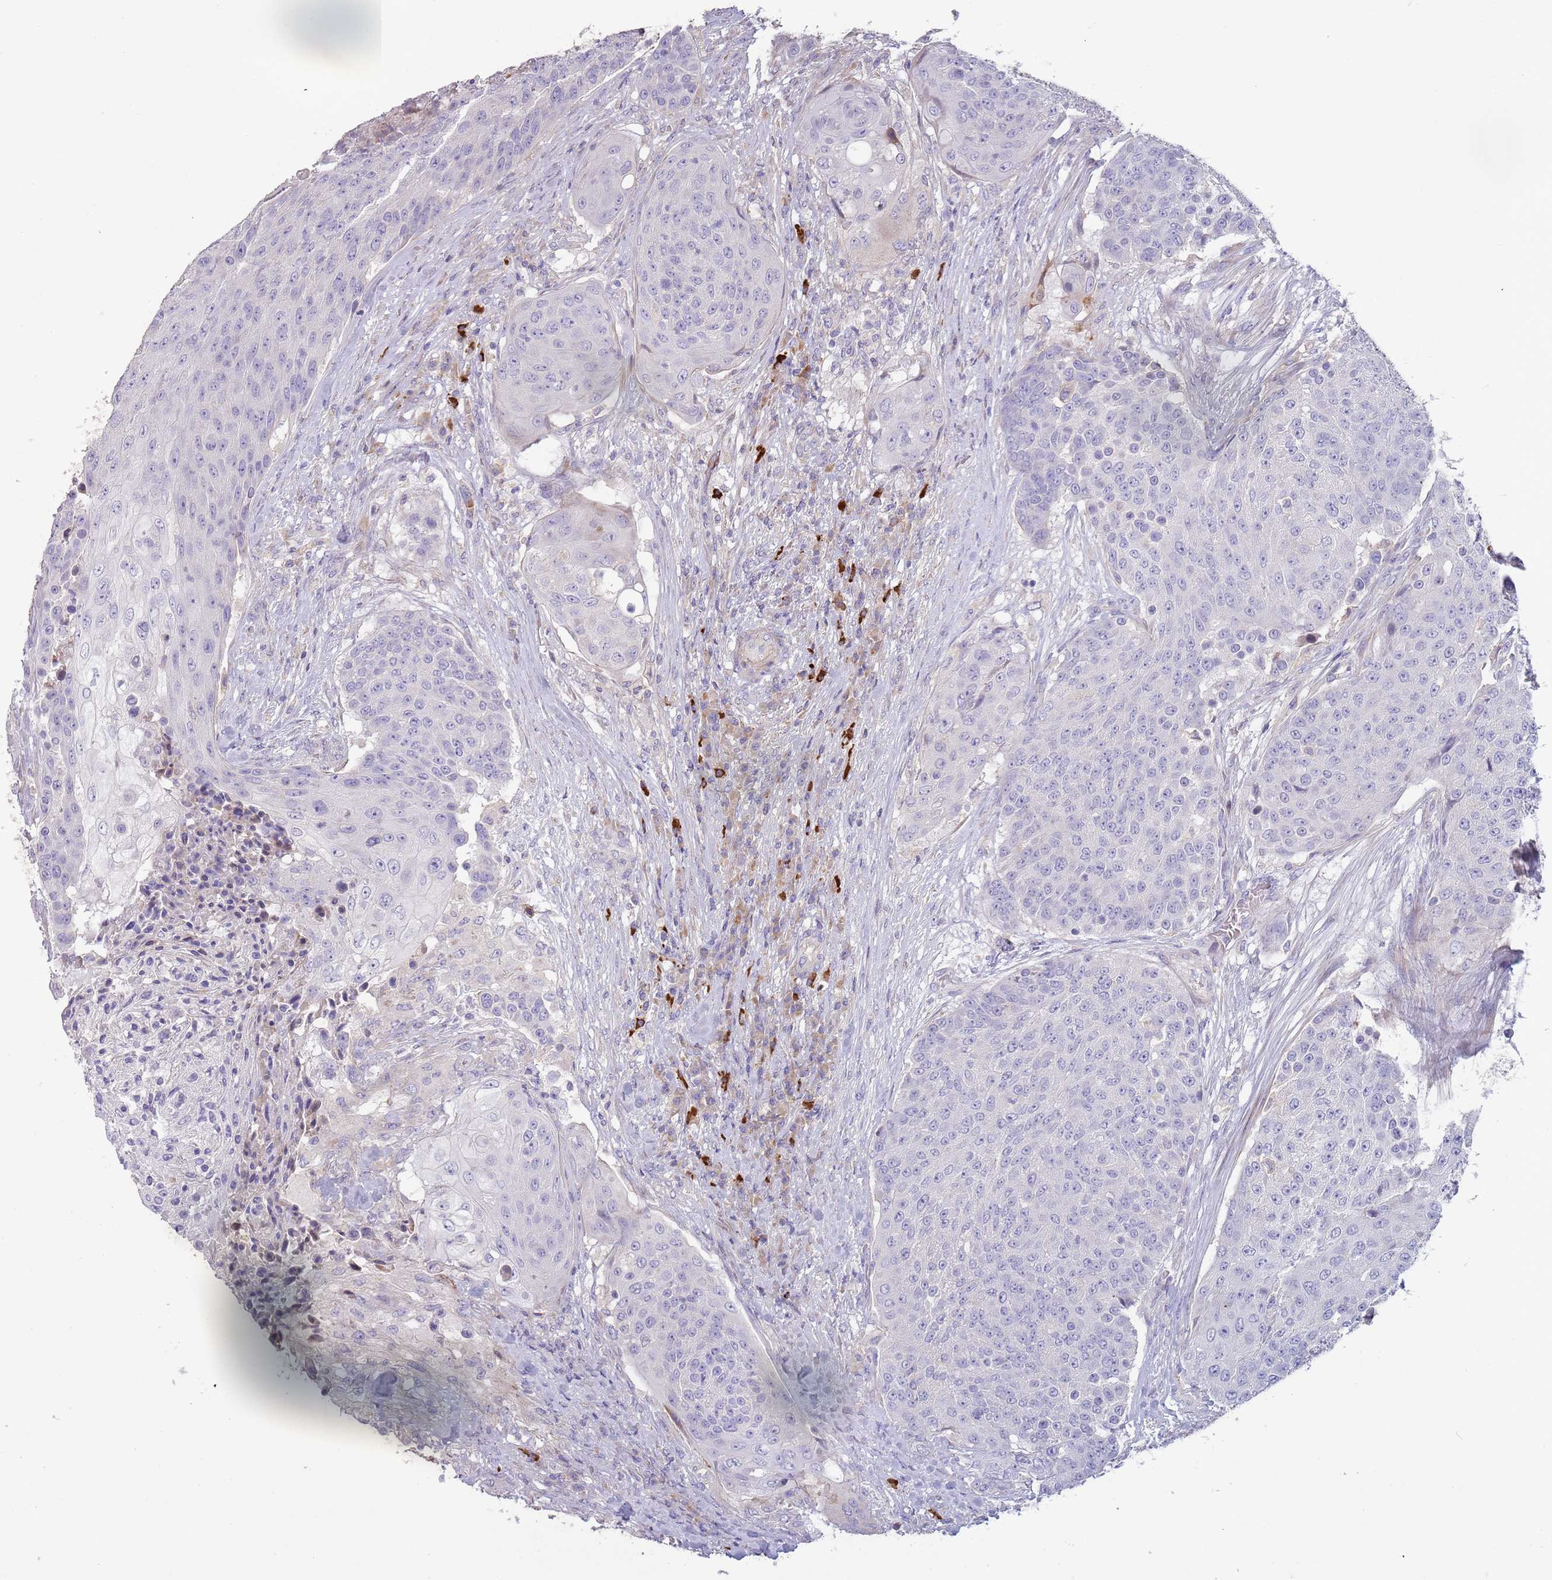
{"staining": {"intensity": "negative", "quantity": "none", "location": "none"}, "tissue": "urothelial cancer", "cell_type": "Tumor cells", "image_type": "cancer", "snomed": [{"axis": "morphology", "description": "Urothelial carcinoma, High grade"}, {"axis": "topography", "description": "Urinary bladder"}], "caption": "Immunohistochemistry (IHC) micrograph of human high-grade urothelial carcinoma stained for a protein (brown), which reveals no positivity in tumor cells.", "gene": "SUSD1", "patient": {"sex": "female", "age": 63}}